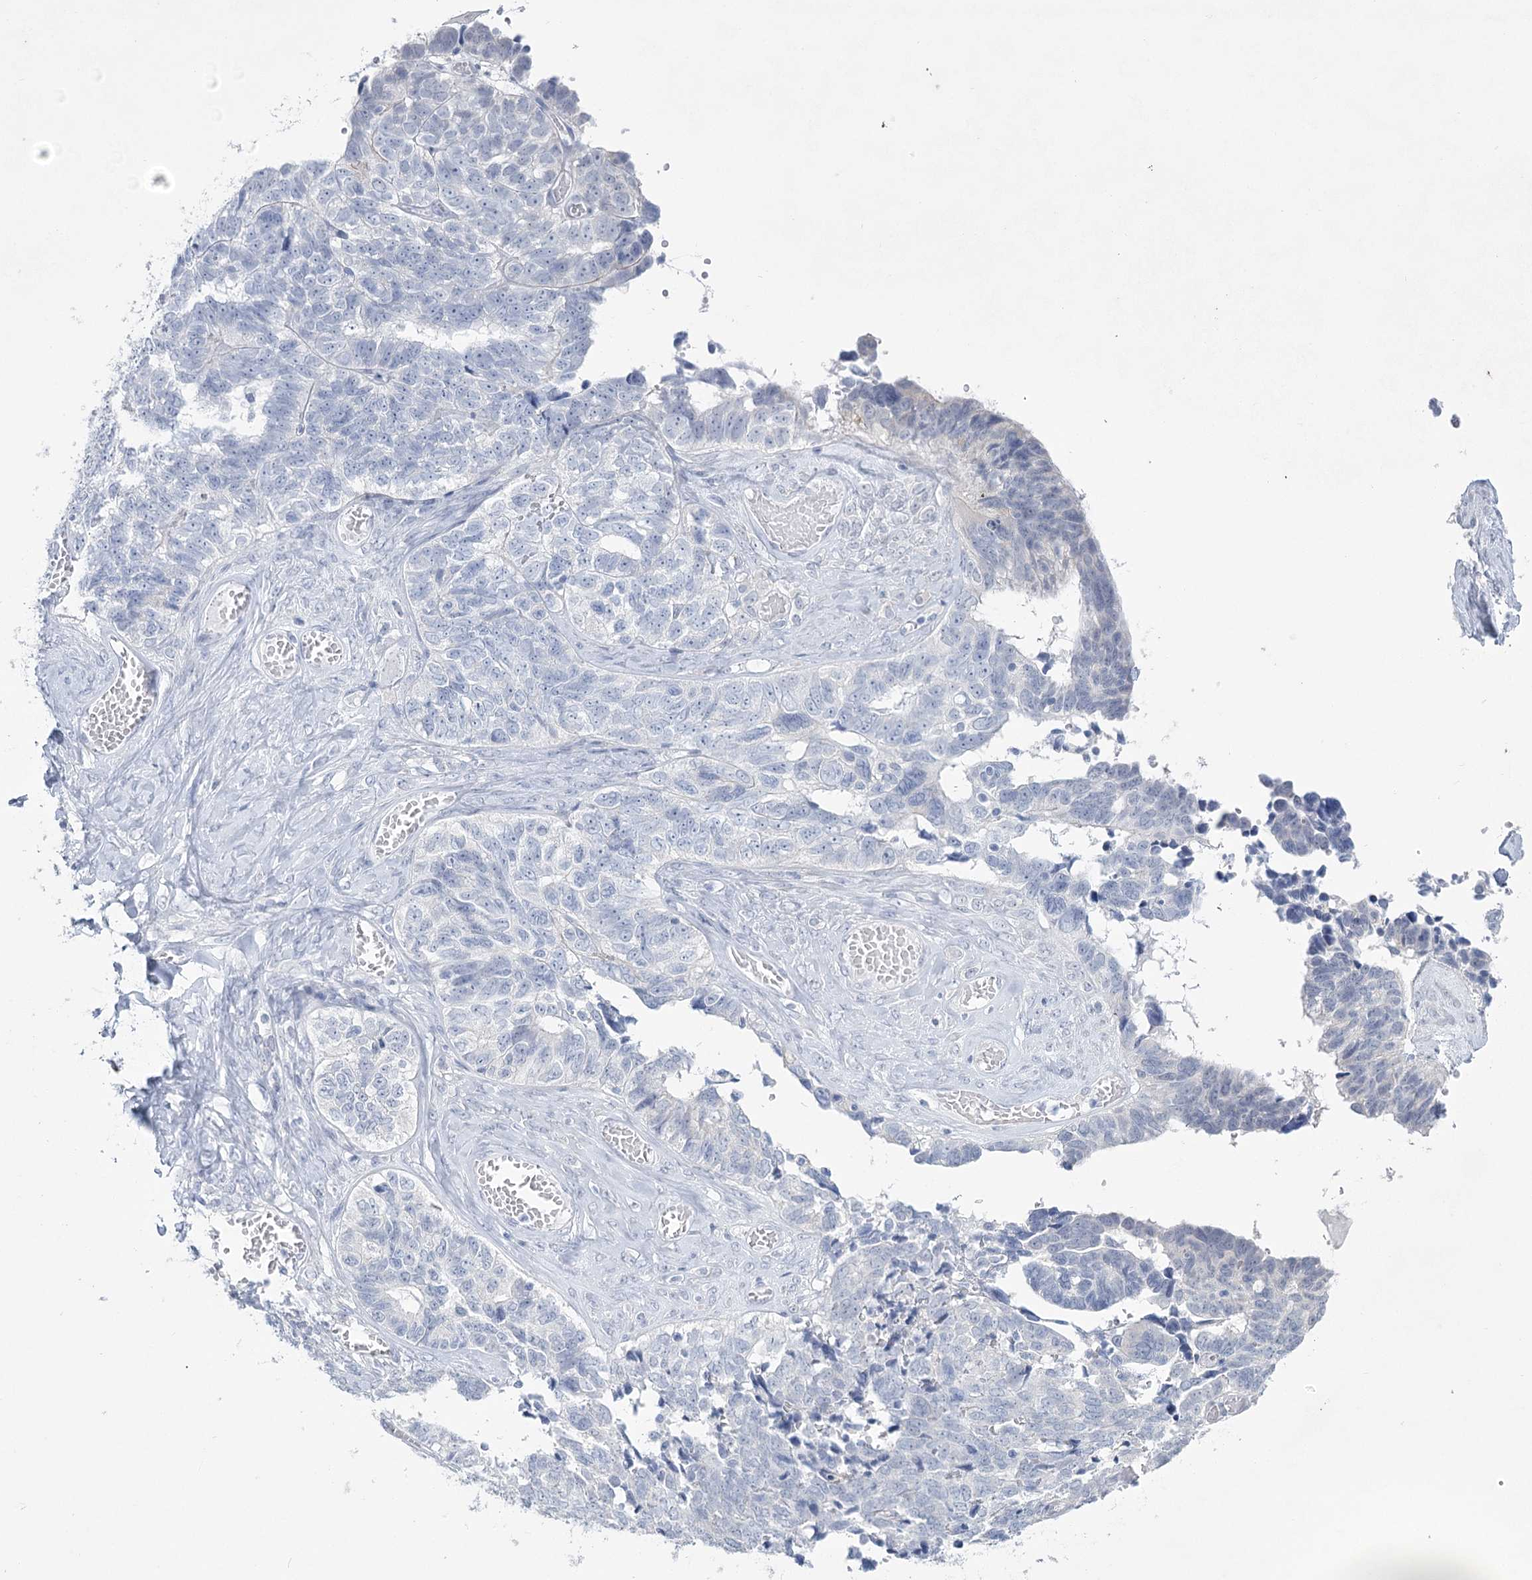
{"staining": {"intensity": "negative", "quantity": "none", "location": "none"}, "tissue": "ovarian cancer", "cell_type": "Tumor cells", "image_type": "cancer", "snomed": [{"axis": "morphology", "description": "Cystadenocarcinoma, serous, NOS"}, {"axis": "topography", "description": "Ovary"}], "caption": "Tumor cells are negative for brown protein staining in ovarian serous cystadenocarcinoma. (DAB (3,3'-diaminobenzidine) immunohistochemistry (IHC), high magnification).", "gene": "CCDC88A", "patient": {"sex": "female", "age": 79}}